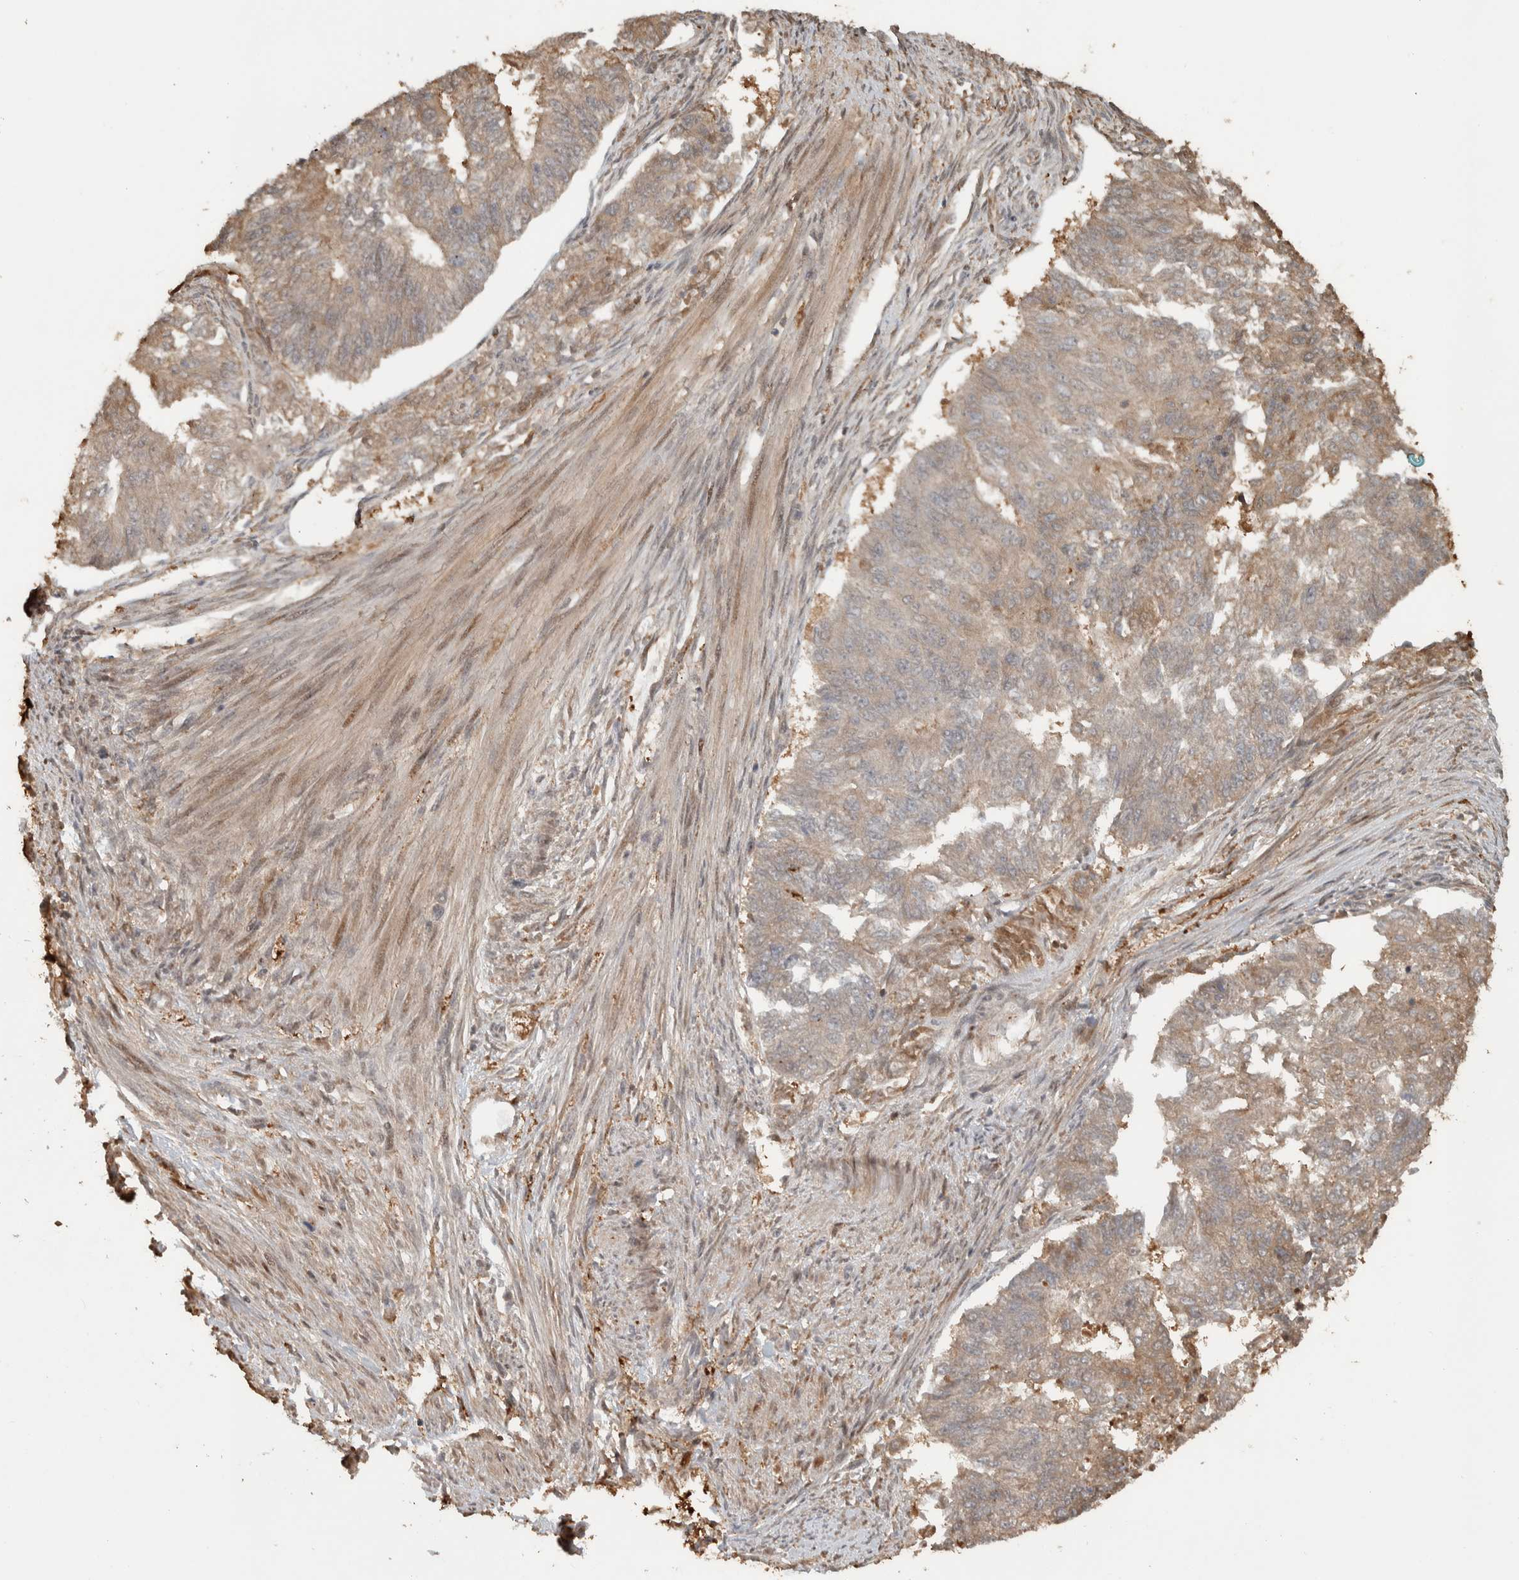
{"staining": {"intensity": "weak", "quantity": ">75%", "location": "cytoplasmic/membranous"}, "tissue": "endometrial cancer", "cell_type": "Tumor cells", "image_type": "cancer", "snomed": [{"axis": "morphology", "description": "Adenocarcinoma, NOS"}, {"axis": "topography", "description": "Endometrium"}], "caption": "Tumor cells reveal low levels of weak cytoplasmic/membranous positivity in approximately >75% of cells in adenocarcinoma (endometrial).", "gene": "CNTROB", "patient": {"sex": "female", "age": 32}}